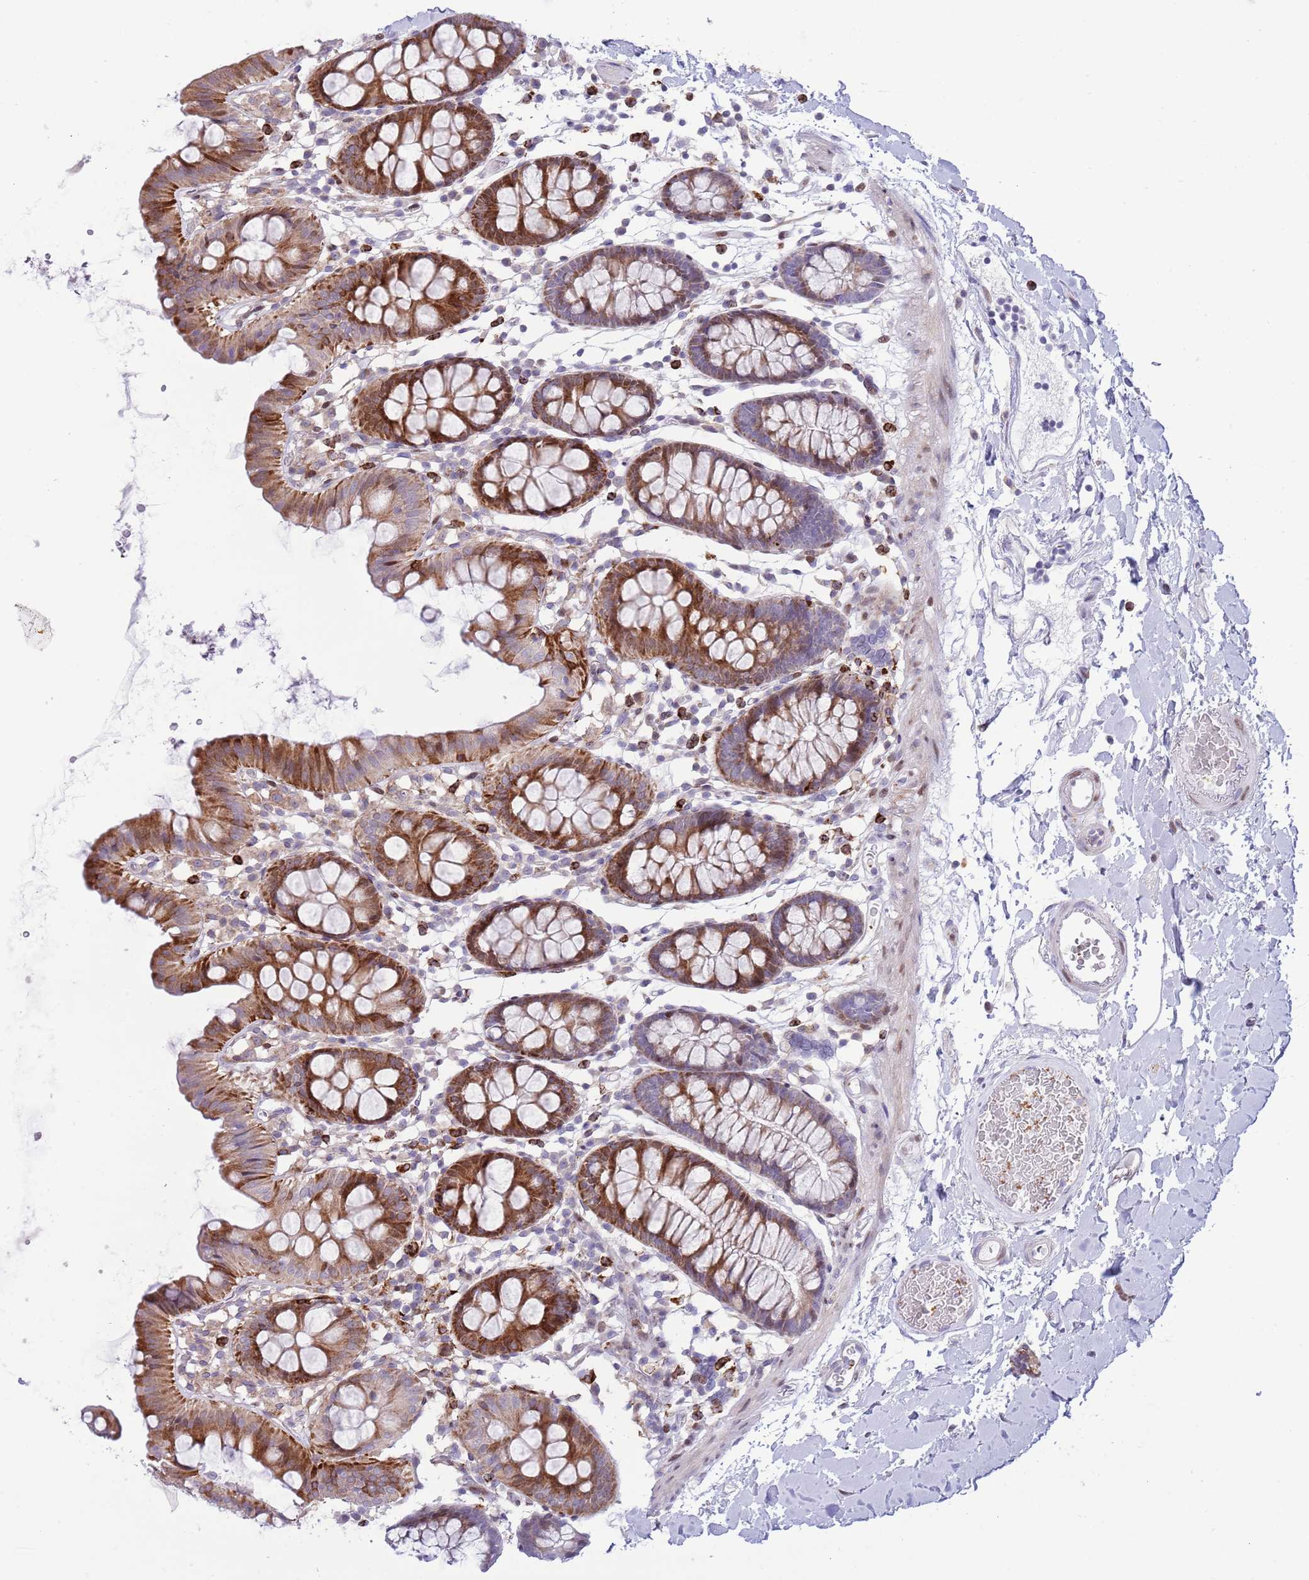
{"staining": {"intensity": "negative", "quantity": "none", "location": "none"}, "tissue": "colon", "cell_type": "Endothelial cells", "image_type": "normal", "snomed": [{"axis": "morphology", "description": "Normal tissue, NOS"}, {"axis": "topography", "description": "Colon"}], "caption": "DAB (3,3'-diaminobenzidine) immunohistochemical staining of normal colon demonstrates no significant expression in endothelial cells.", "gene": "ANO8", "patient": {"sex": "male", "age": 75}}